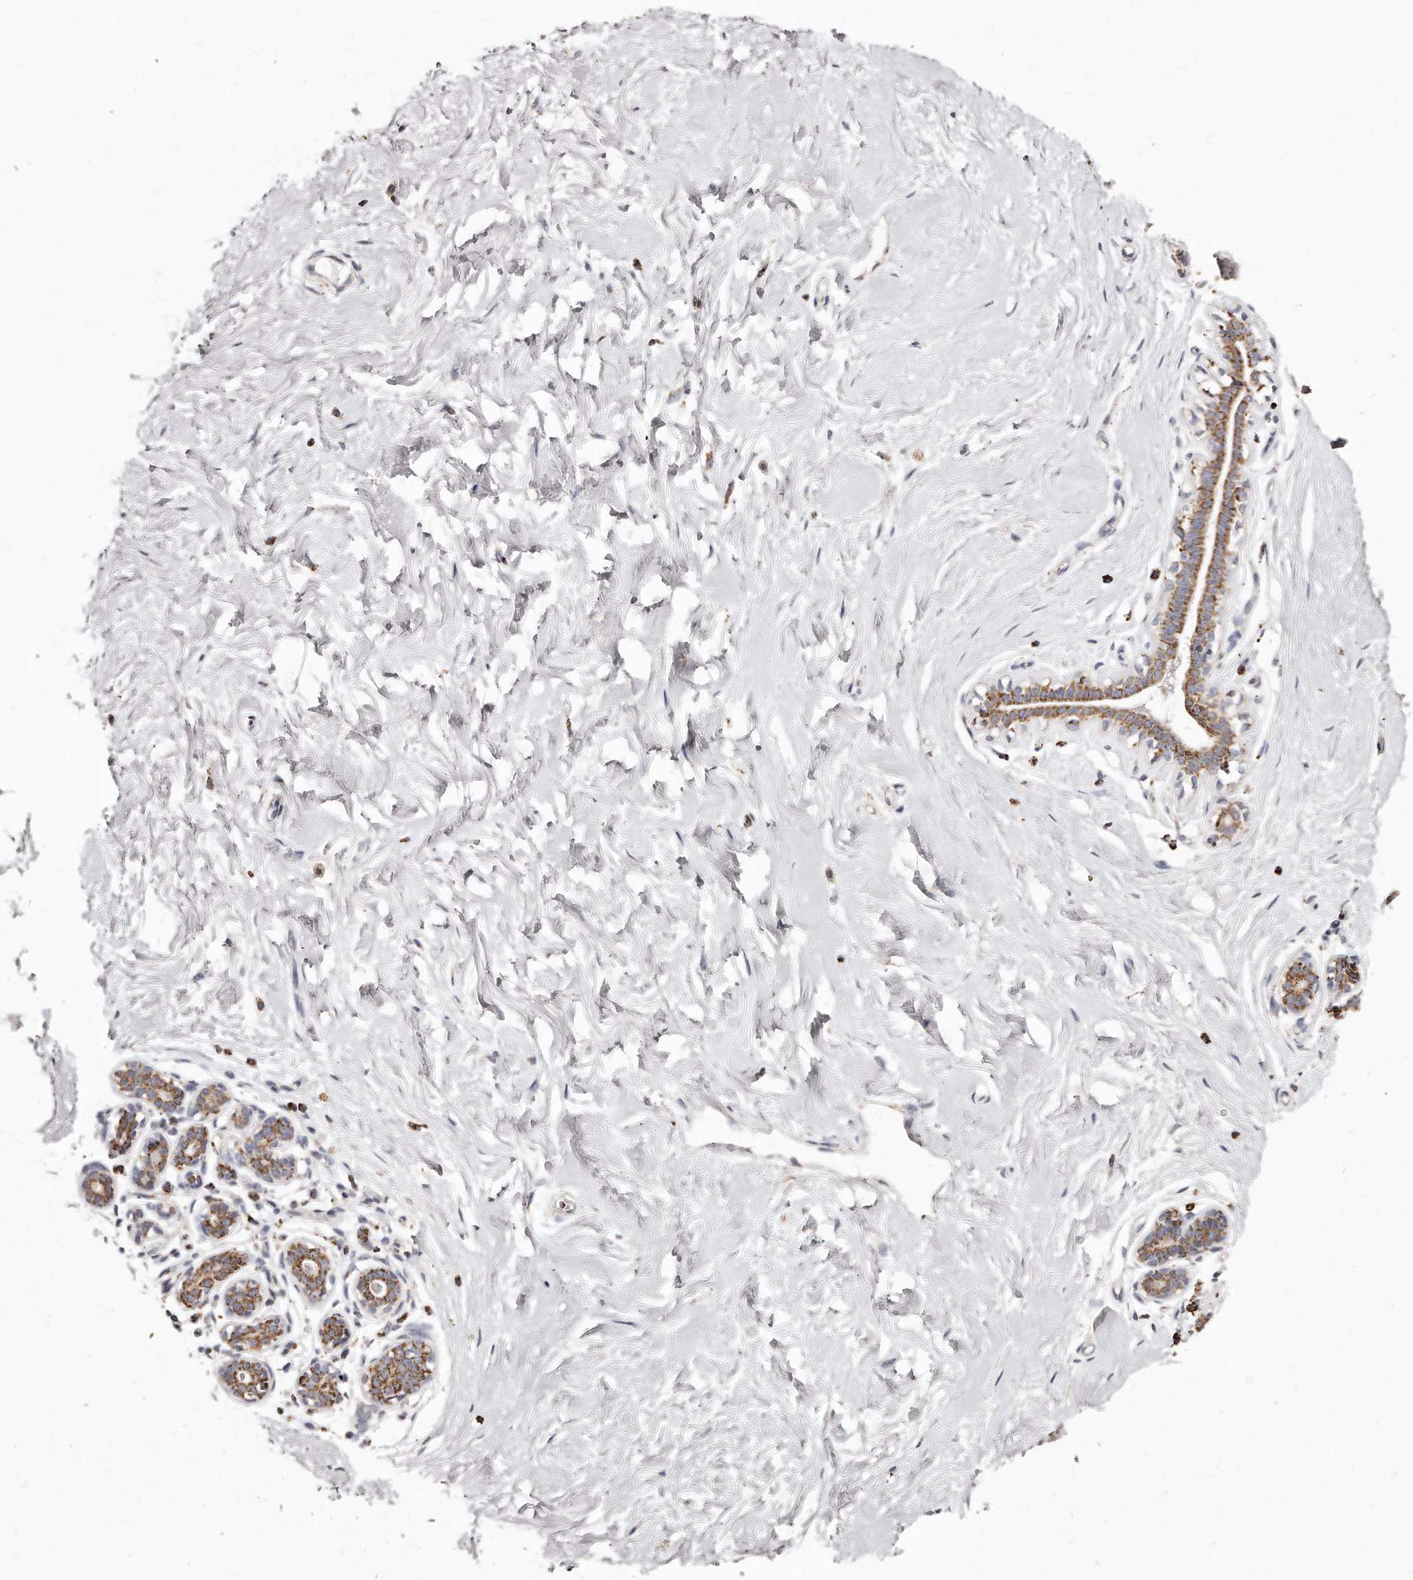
{"staining": {"intensity": "negative", "quantity": "none", "location": "none"}, "tissue": "breast", "cell_type": "Adipocytes", "image_type": "normal", "snomed": [{"axis": "morphology", "description": "Normal tissue, NOS"}, {"axis": "morphology", "description": "Adenoma, NOS"}, {"axis": "topography", "description": "Breast"}], "caption": "The immunohistochemistry image has no significant positivity in adipocytes of breast.", "gene": "RTKN", "patient": {"sex": "female", "age": 23}}